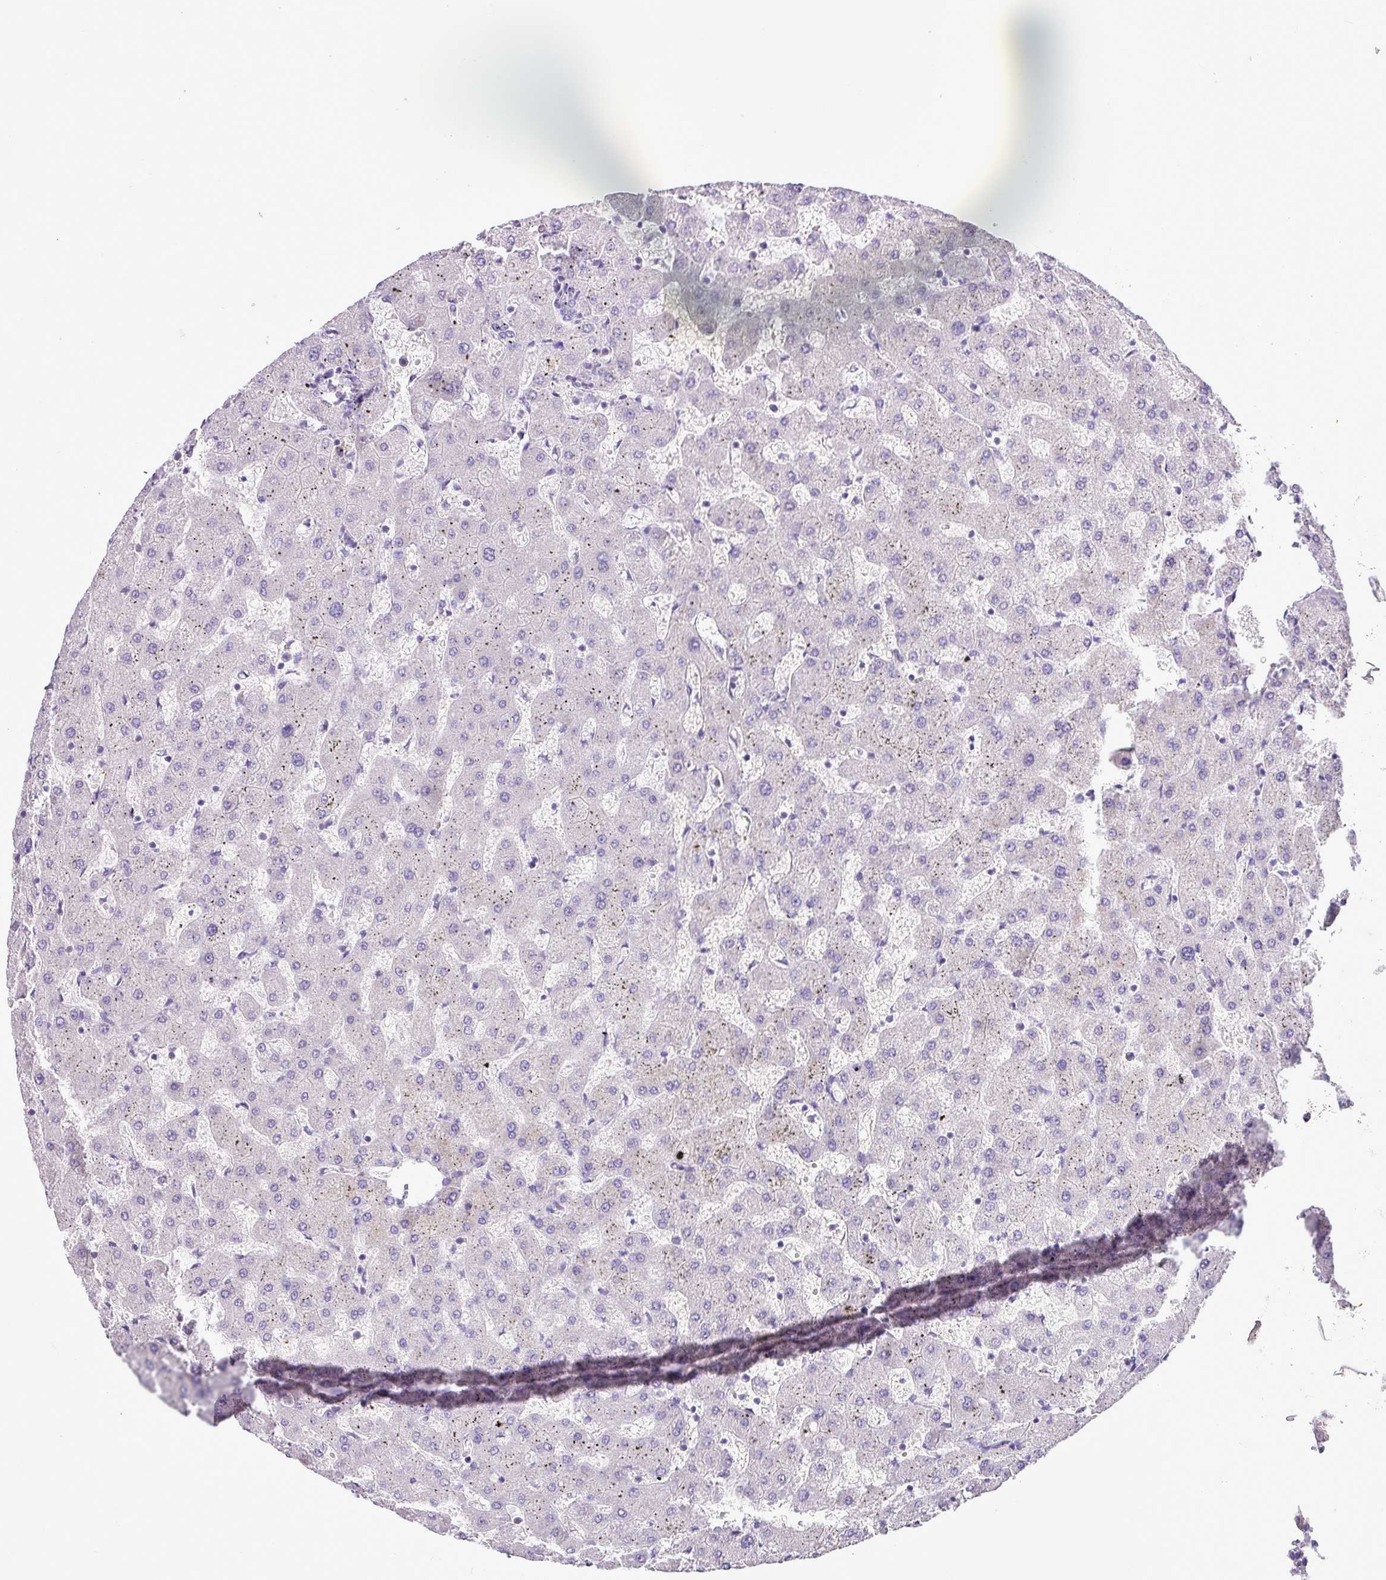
{"staining": {"intensity": "negative", "quantity": "none", "location": "none"}, "tissue": "liver", "cell_type": "Cholangiocytes", "image_type": "normal", "snomed": [{"axis": "morphology", "description": "Normal tissue, NOS"}, {"axis": "topography", "description": "Liver"}], "caption": "High magnification brightfield microscopy of unremarkable liver stained with DAB (3,3'-diaminobenzidine) (brown) and counterstained with hematoxylin (blue): cholangiocytes show no significant expression. (Brightfield microscopy of DAB (3,3'-diaminobenzidine) IHC at high magnification).", "gene": "ZNF334", "patient": {"sex": "female", "age": 63}}